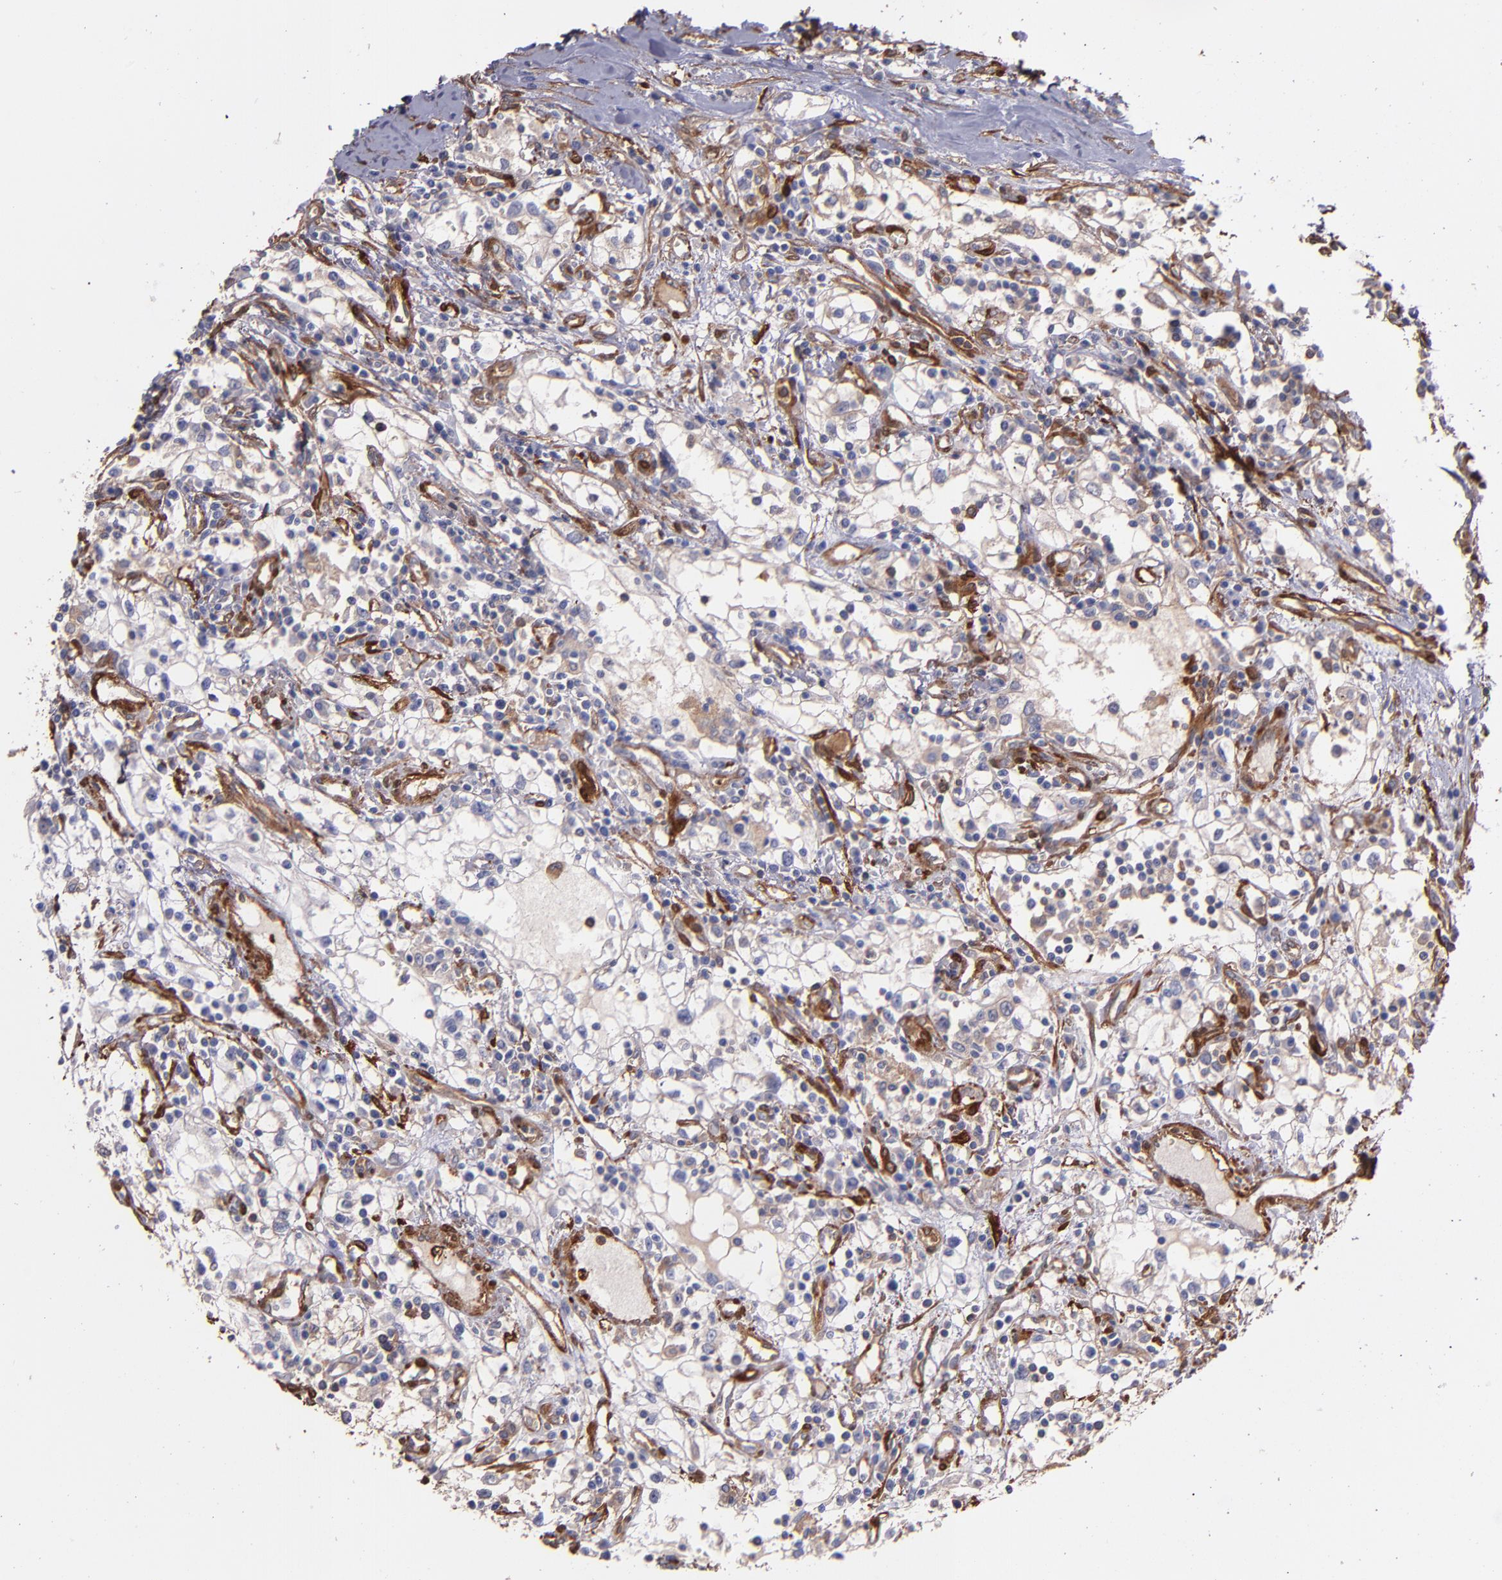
{"staining": {"intensity": "weak", "quantity": "25%-75%", "location": "cytoplasmic/membranous"}, "tissue": "renal cancer", "cell_type": "Tumor cells", "image_type": "cancer", "snomed": [{"axis": "morphology", "description": "Adenocarcinoma, NOS"}, {"axis": "topography", "description": "Kidney"}], "caption": "Immunohistochemistry (IHC) histopathology image of renal cancer (adenocarcinoma) stained for a protein (brown), which reveals low levels of weak cytoplasmic/membranous positivity in approximately 25%-75% of tumor cells.", "gene": "VCL", "patient": {"sex": "male", "age": 82}}